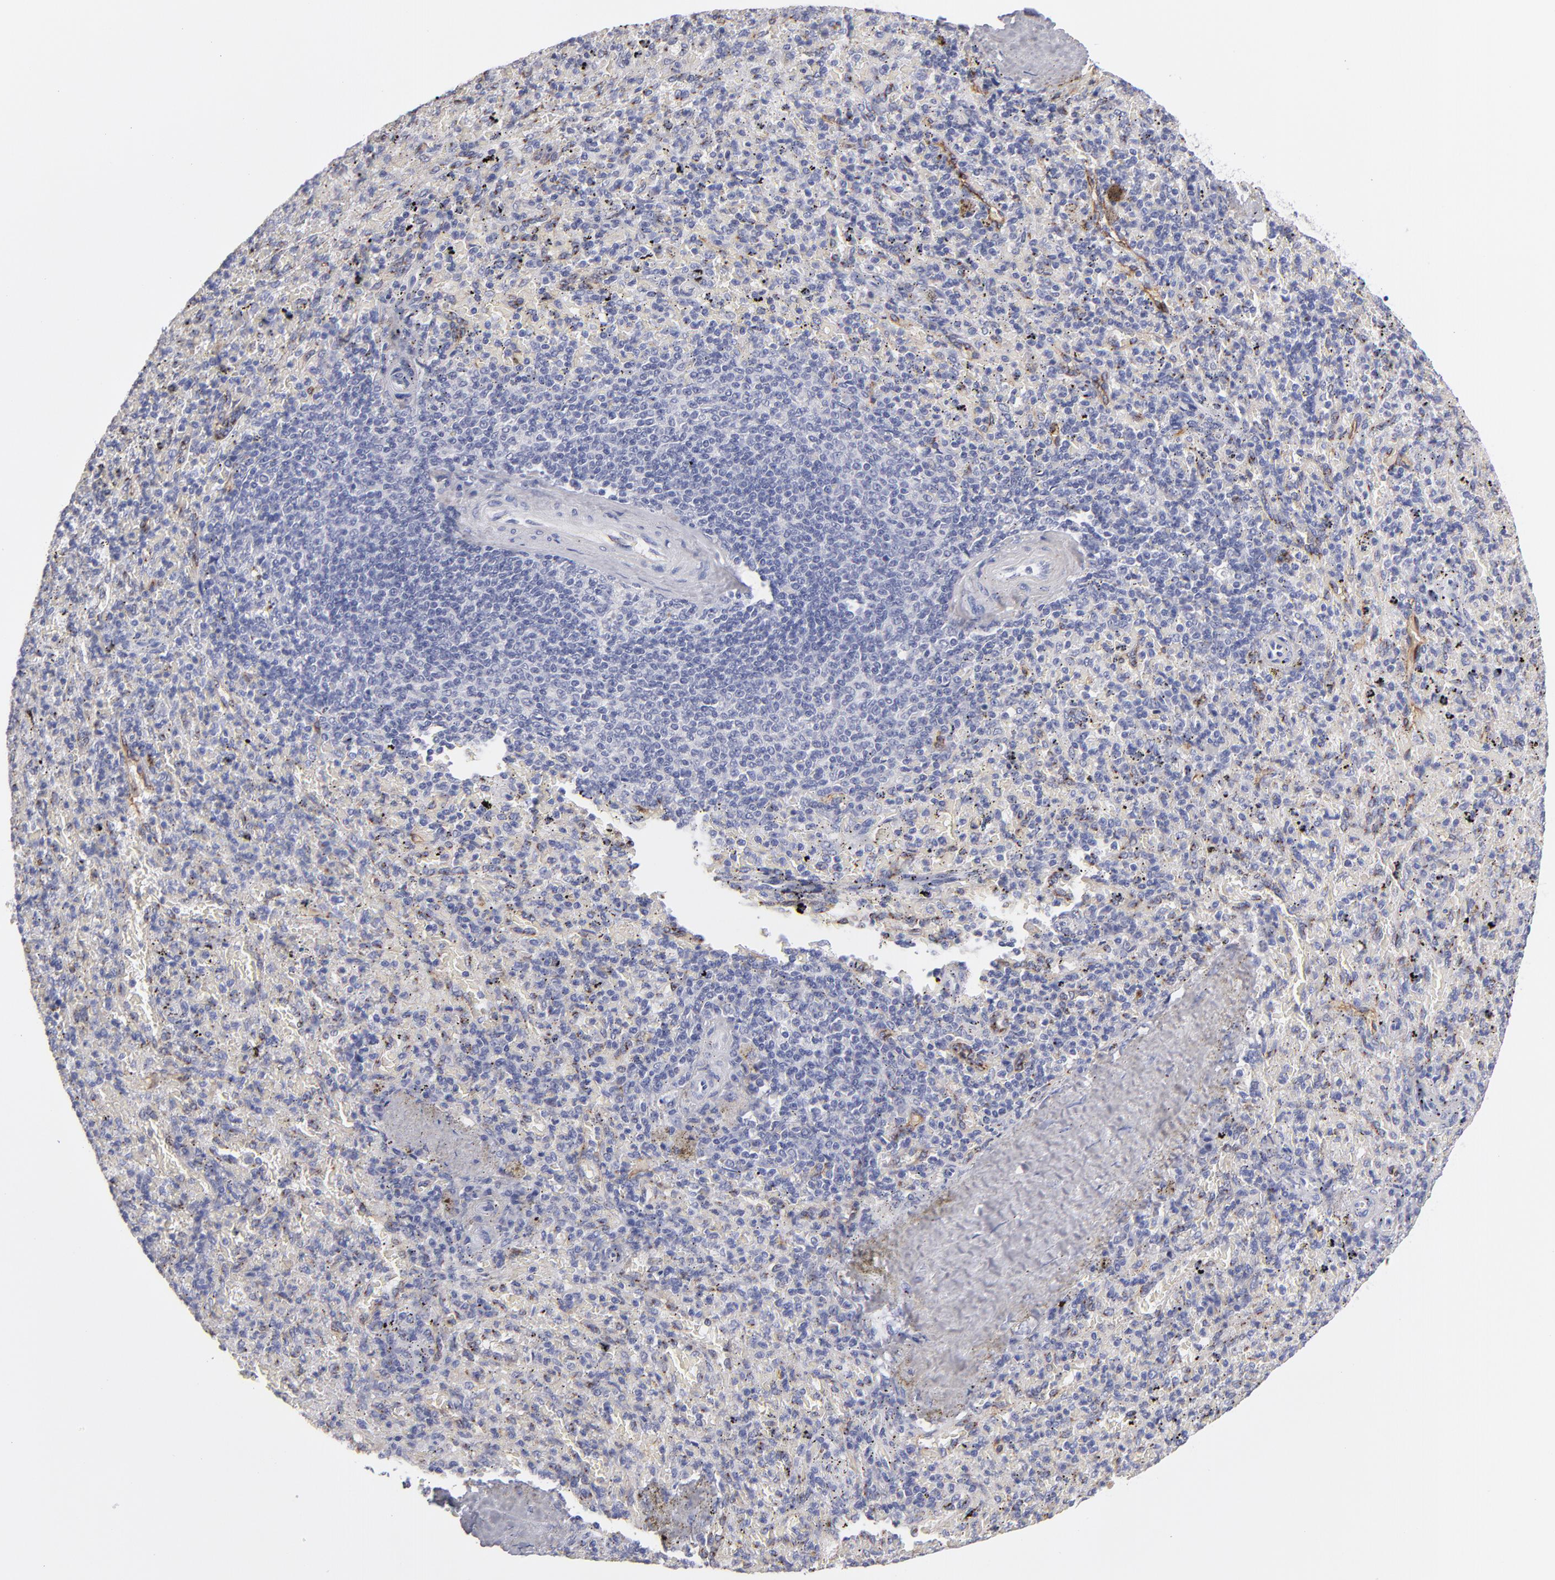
{"staining": {"intensity": "negative", "quantity": "none", "location": "none"}, "tissue": "spleen", "cell_type": "Cells in red pulp", "image_type": "normal", "snomed": [{"axis": "morphology", "description": "Normal tissue, NOS"}, {"axis": "topography", "description": "Spleen"}], "caption": "A histopathology image of spleen stained for a protein displays no brown staining in cells in red pulp.", "gene": "PLVAP", "patient": {"sex": "female", "age": 43}}